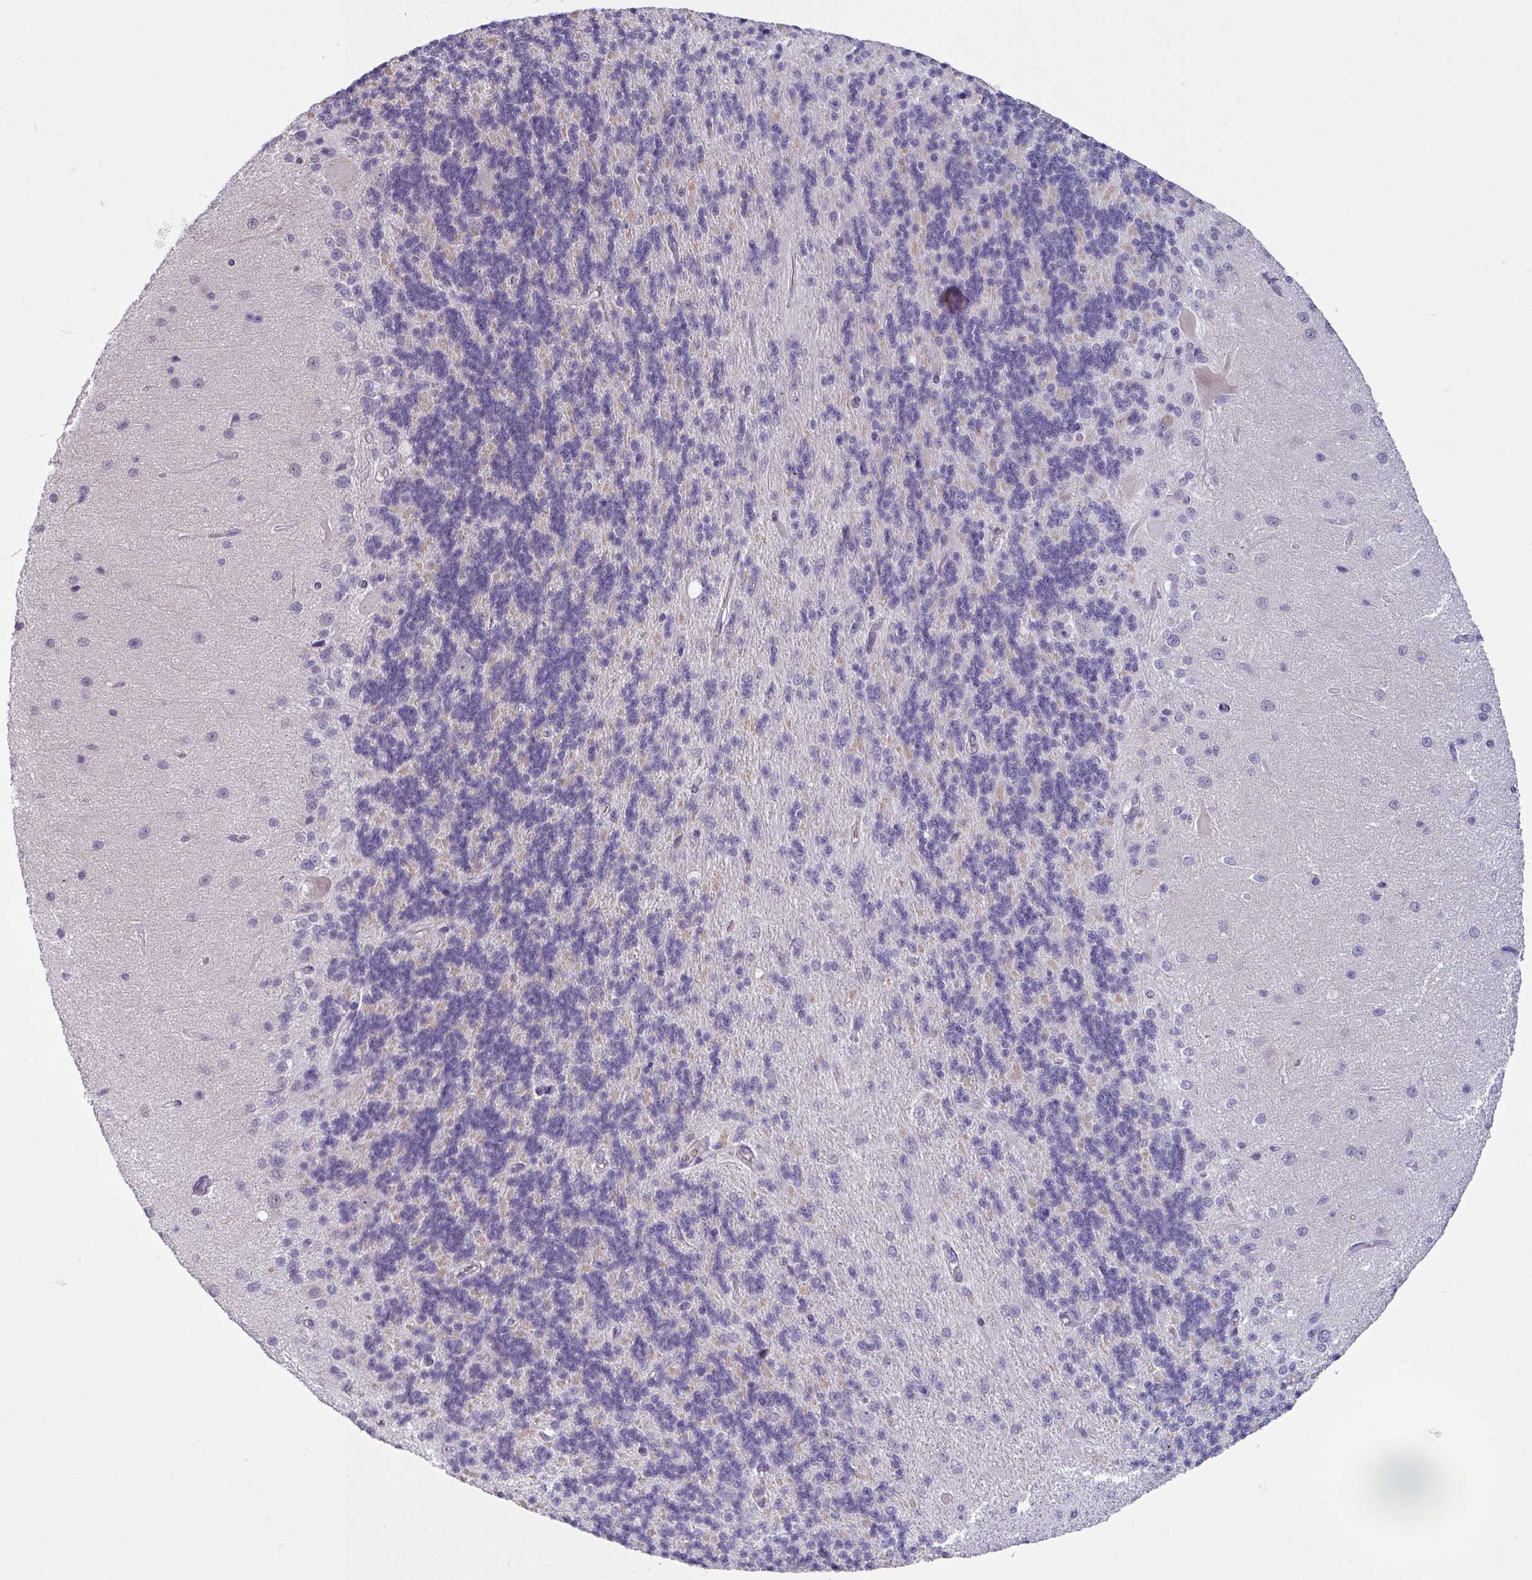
{"staining": {"intensity": "weak", "quantity": "25%-75%", "location": "cytoplasmic/membranous"}, "tissue": "cerebellum", "cell_type": "Cells in granular layer", "image_type": "normal", "snomed": [{"axis": "morphology", "description": "Normal tissue, NOS"}, {"axis": "topography", "description": "Cerebellum"}], "caption": "Protein staining of normal cerebellum displays weak cytoplasmic/membranous expression in about 25%-75% of cells in granular layer. The protein is shown in brown color, while the nuclei are stained blue.", "gene": "UVSSA", "patient": {"sex": "female", "age": 29}}